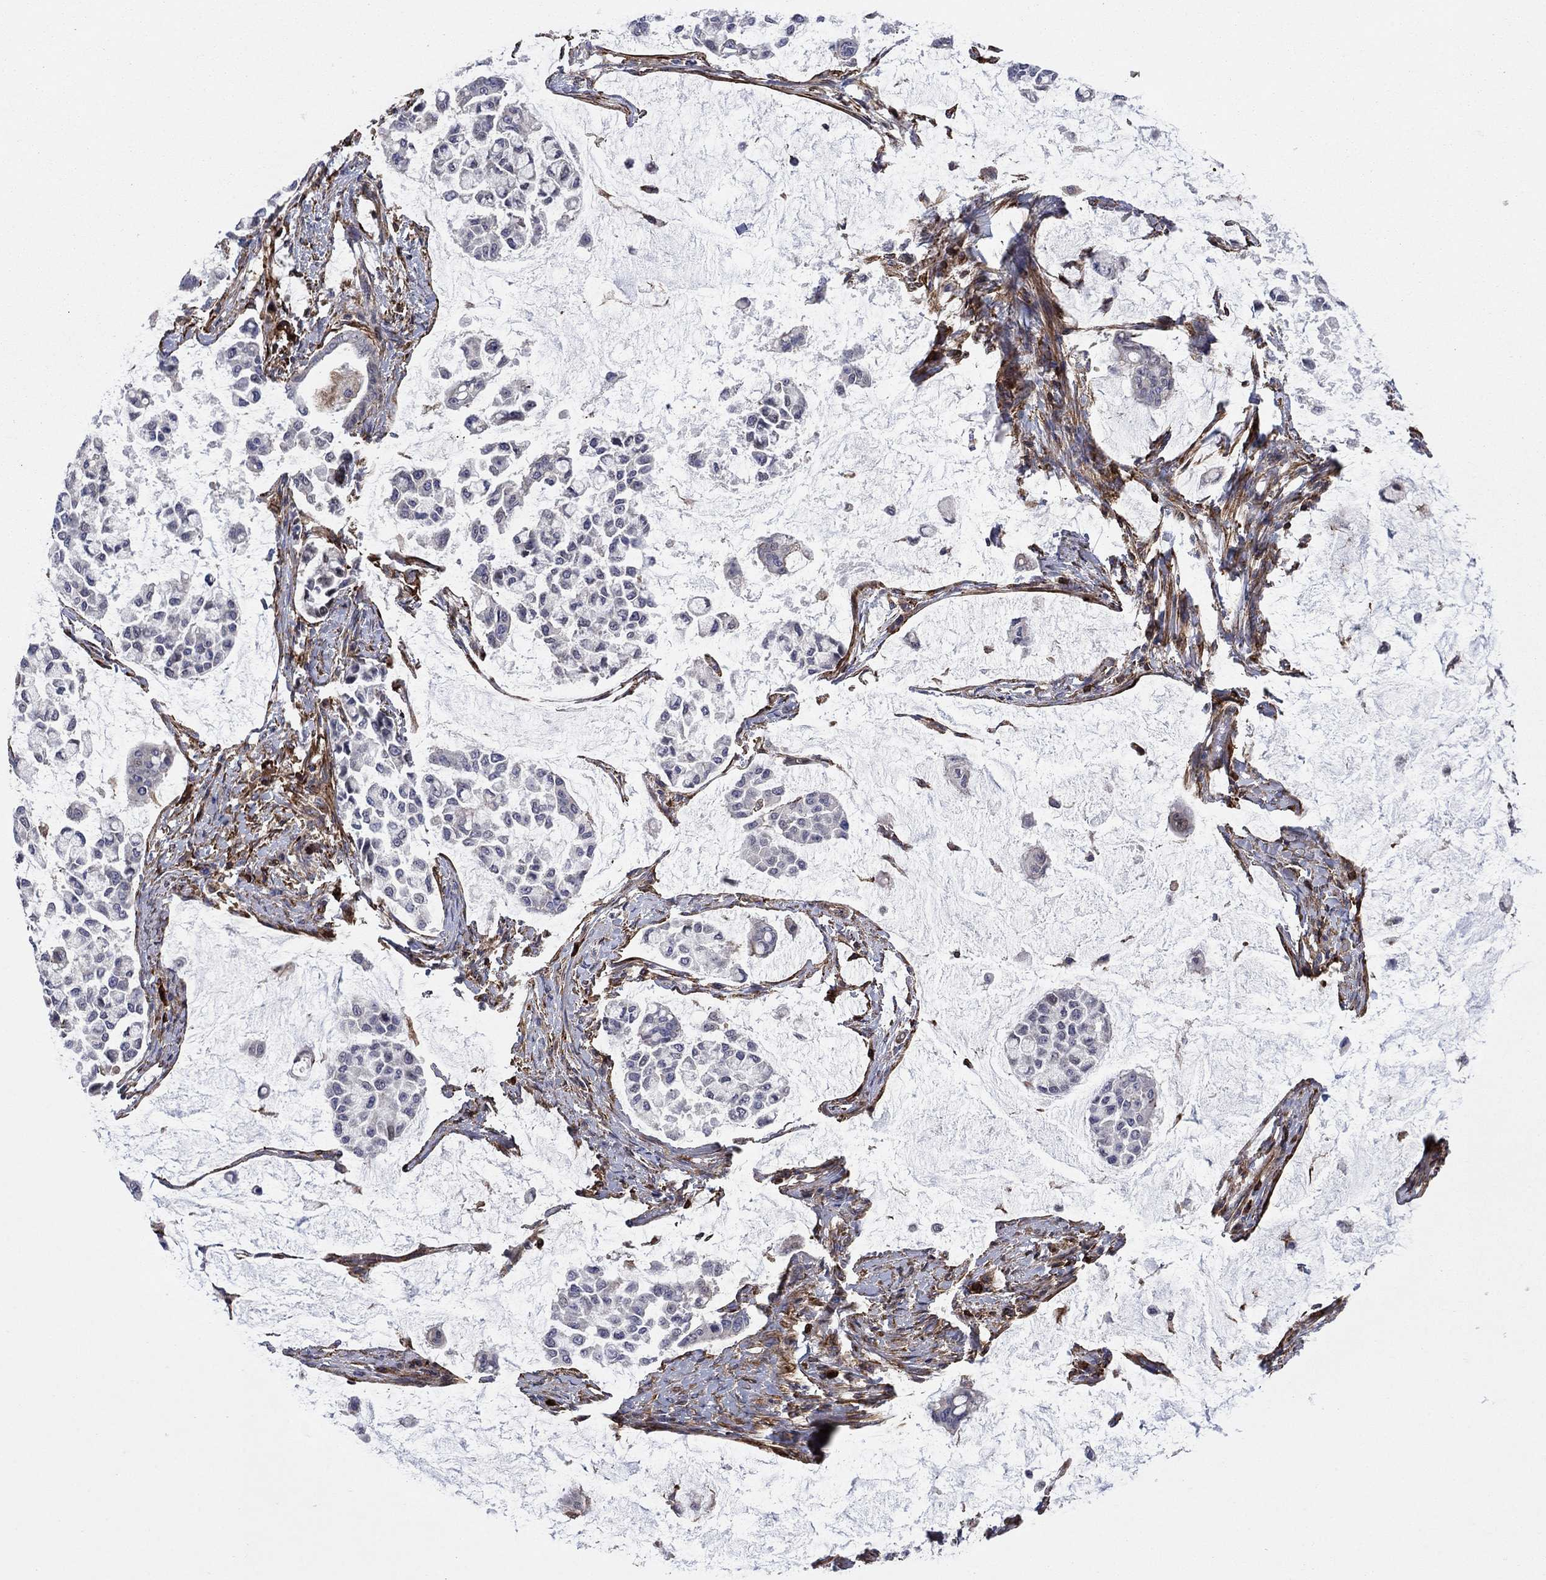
{"staining": {"intensity": "negative", "quantity": "none", "location": "none"}, "tissue": "stomach cancer", "cell_type": "Tumor cells", "image_type": "cancer", "snomed": [{"axis": "morphology", "description": "Adenocarcinoma, NOS"}, {"axis": "topography", "description": "Stomach"}], "caption": "This is an IHC image of human stomach cancer (adenocarcinoma). There is no positivity in tumor cells.", "gene": "PAG1", "patient": {"sex": "male", "age": 82}}